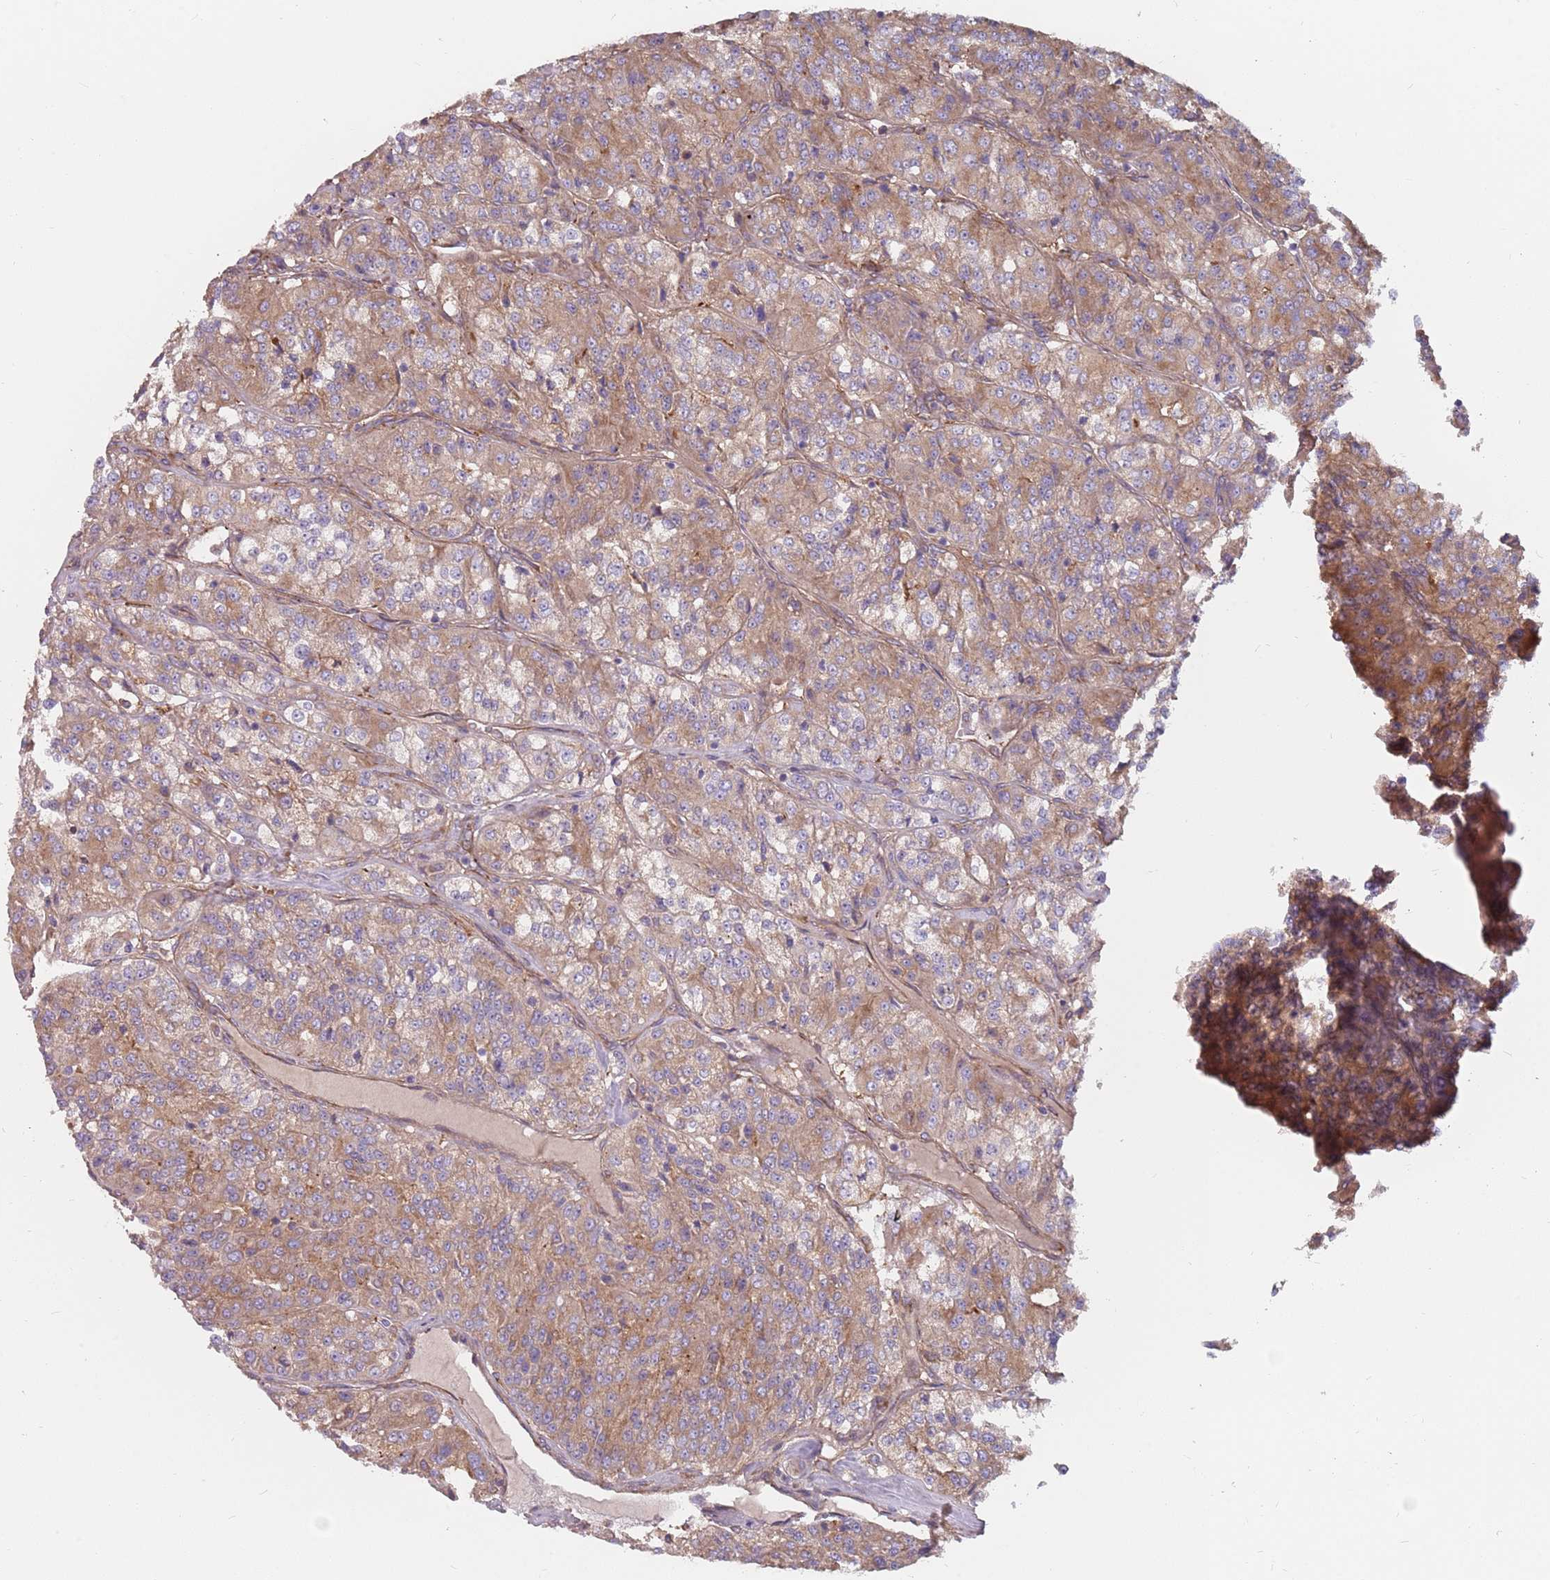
{"staining": {"intensity": "weak", "quantity": ">75%", "location": "cytoplasmic/membranous"}, "tissue": "renal cancer", "cell_type": "Tumor cells", "image_type": "cancer", "snomed": [{"axis": "morphology", "description": "Adenocarcinoma, NOS"}, {"axis": "topography", "description": "Kidney"}], "caption": "Protein expression analysis of renal adenocarcinoma exhibits weak cytoplasmic/membranous expression in approximately >75% of tumor cells.", "gene": "SPDL1", "patient": {"sex": "female", "age": 63}}